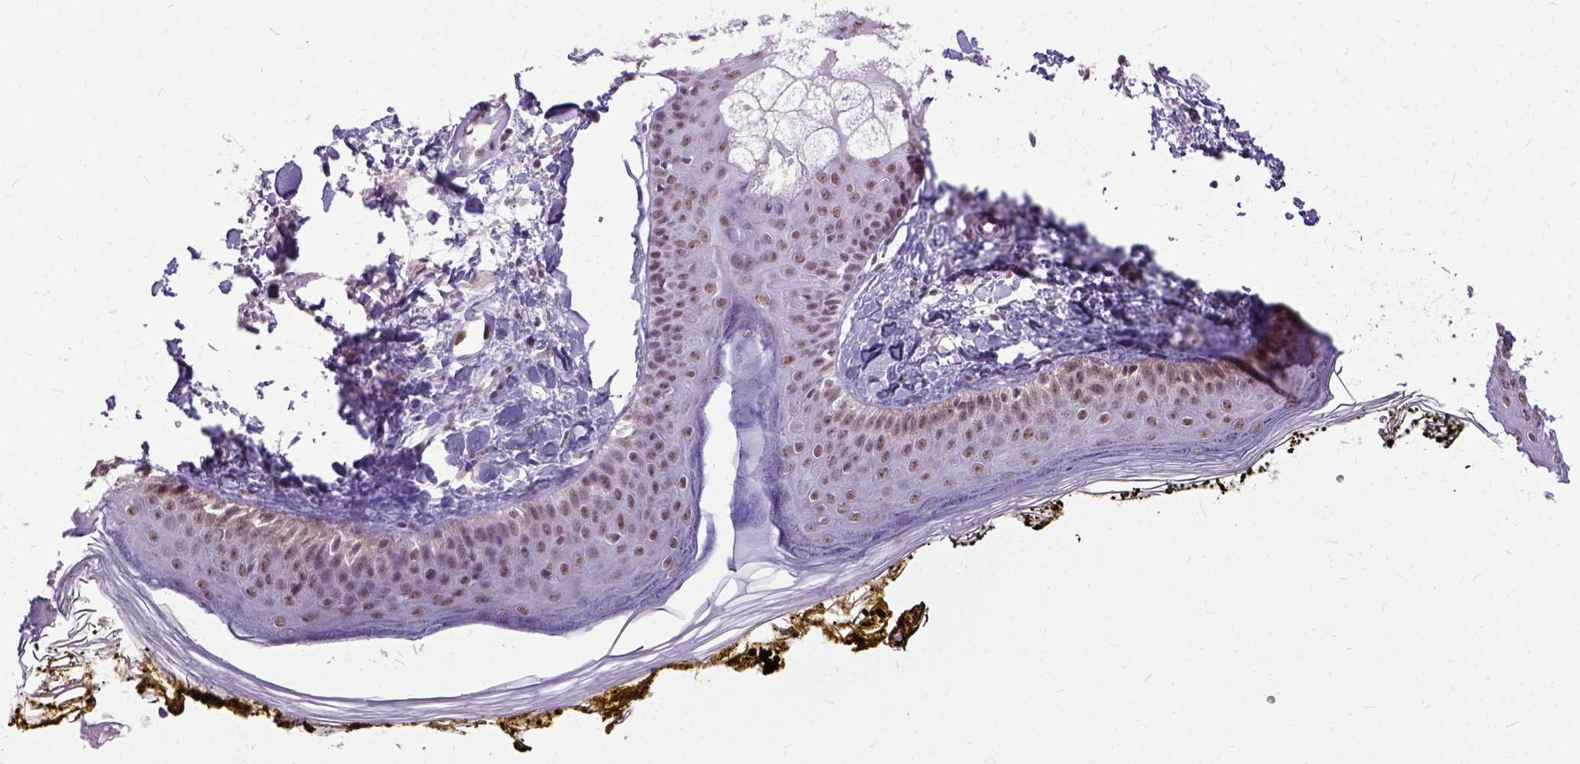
{"staining": {"intensity": "moderate", "quantity": ">75%", "location": "nuclear"}, "tissue": "skin", "cell_type": "Fibroblasts", "image_type": "normal", "snomed": [{"axis": "morphology", "description": "Normal tissue, NOS"}, {"axis": "topography", "description": "Skin"}], "caption": "Immunohistochemical staining of benign skin exhibits moderate nuclear protein positivity in about >75% of fibroblasts.", "gene": "SETD1A", "patient": {"sex": "male", "age": 76}}